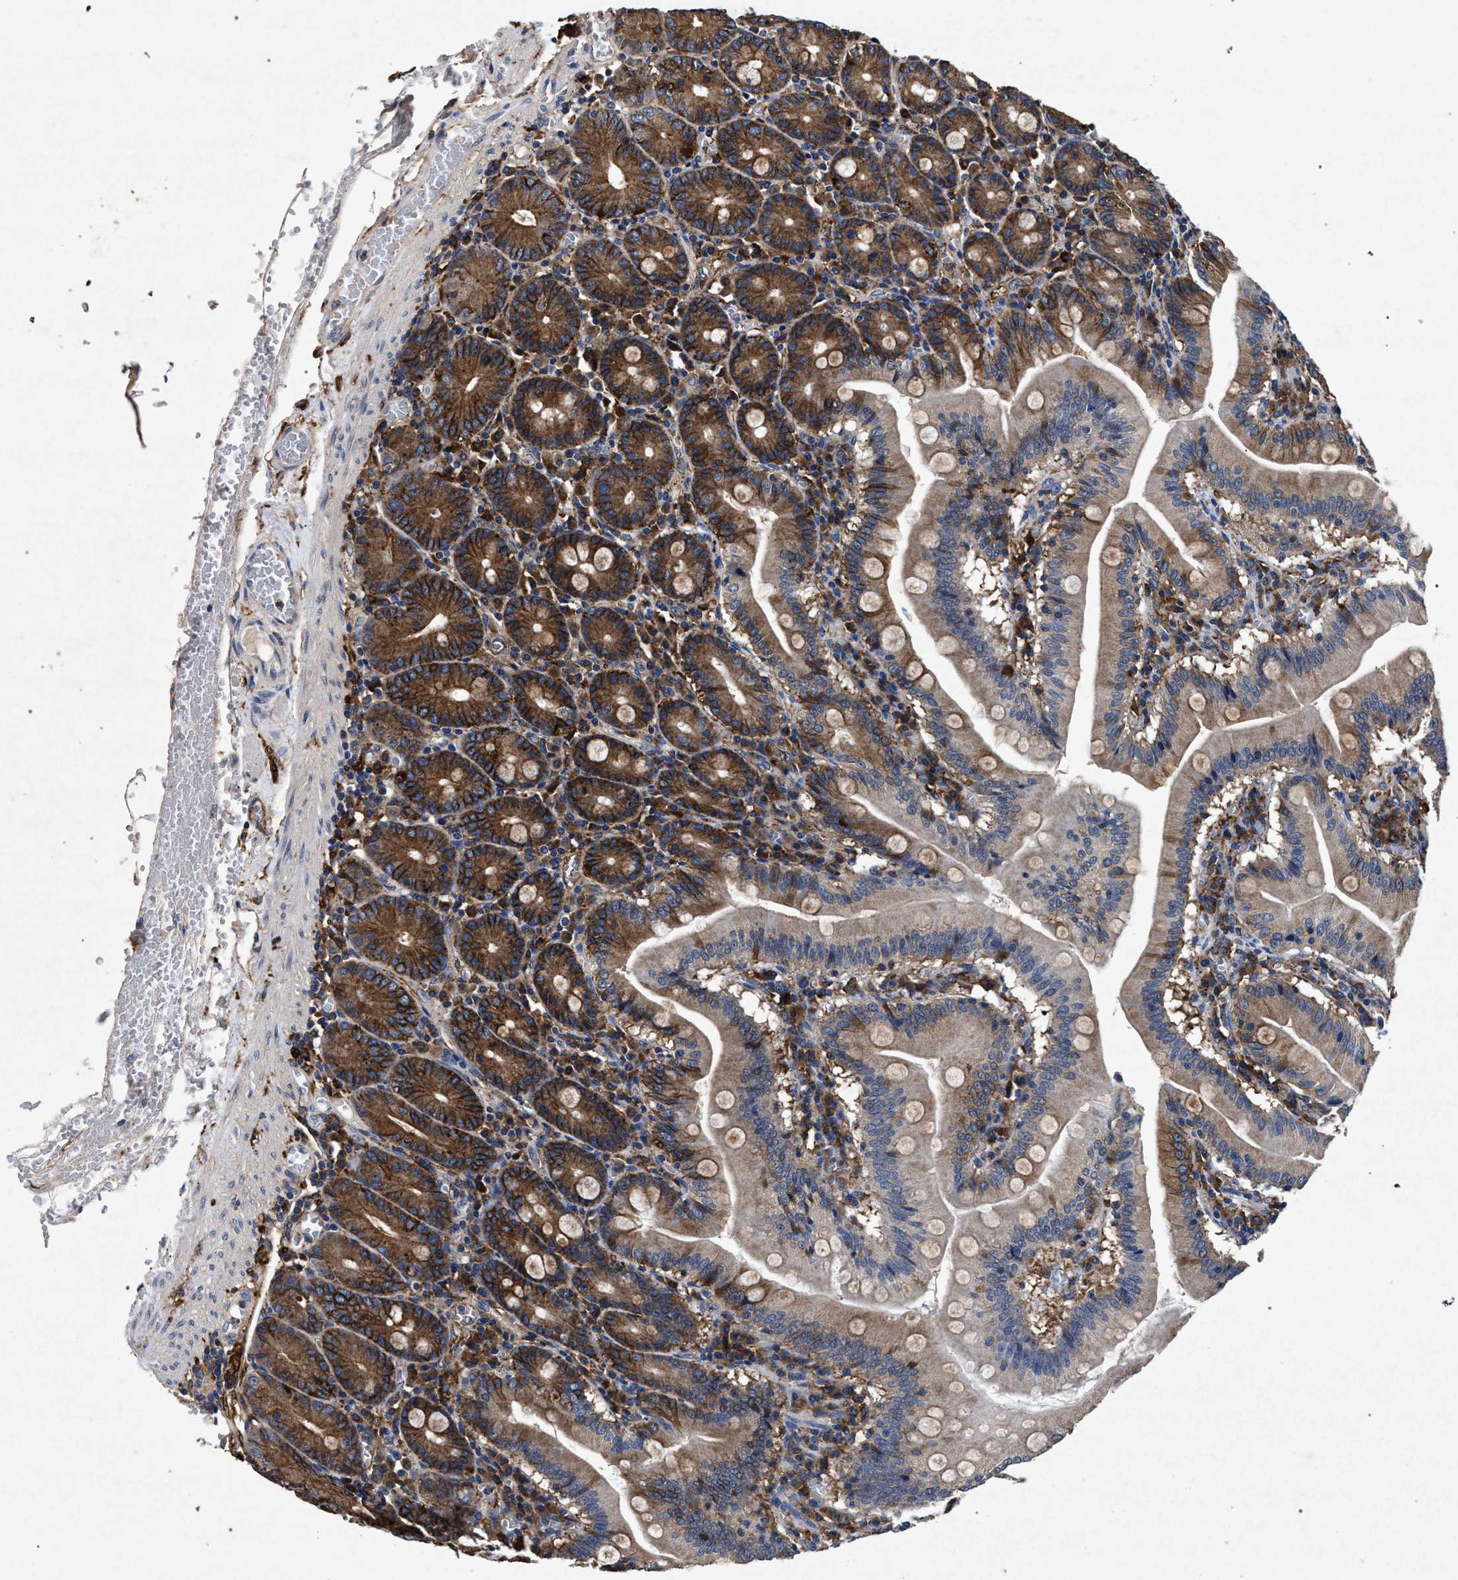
{"staining": {"intensity": "strong", "quantity": ">75%", "location": "cytoplasmic/membranous"}, "tissue": "small intestine", "cell_type": "Glandular cells", "image_type": "normal", "snomed": [{"axis": "morphology", "description": "Normal tissue, NOS"}, {"axis": "topography", "description": "Small intestine"}], "caption": "High-power microscopy captured an immunohistochemistry (IHC) image of normal small intestine, revealing strong cytoplasmic/membranous expression in approximately >75% of glandular cells. Nuclei are stained in blue.", "gene": "MARCKS", "patient": {"sex": "male", "age": 71}}